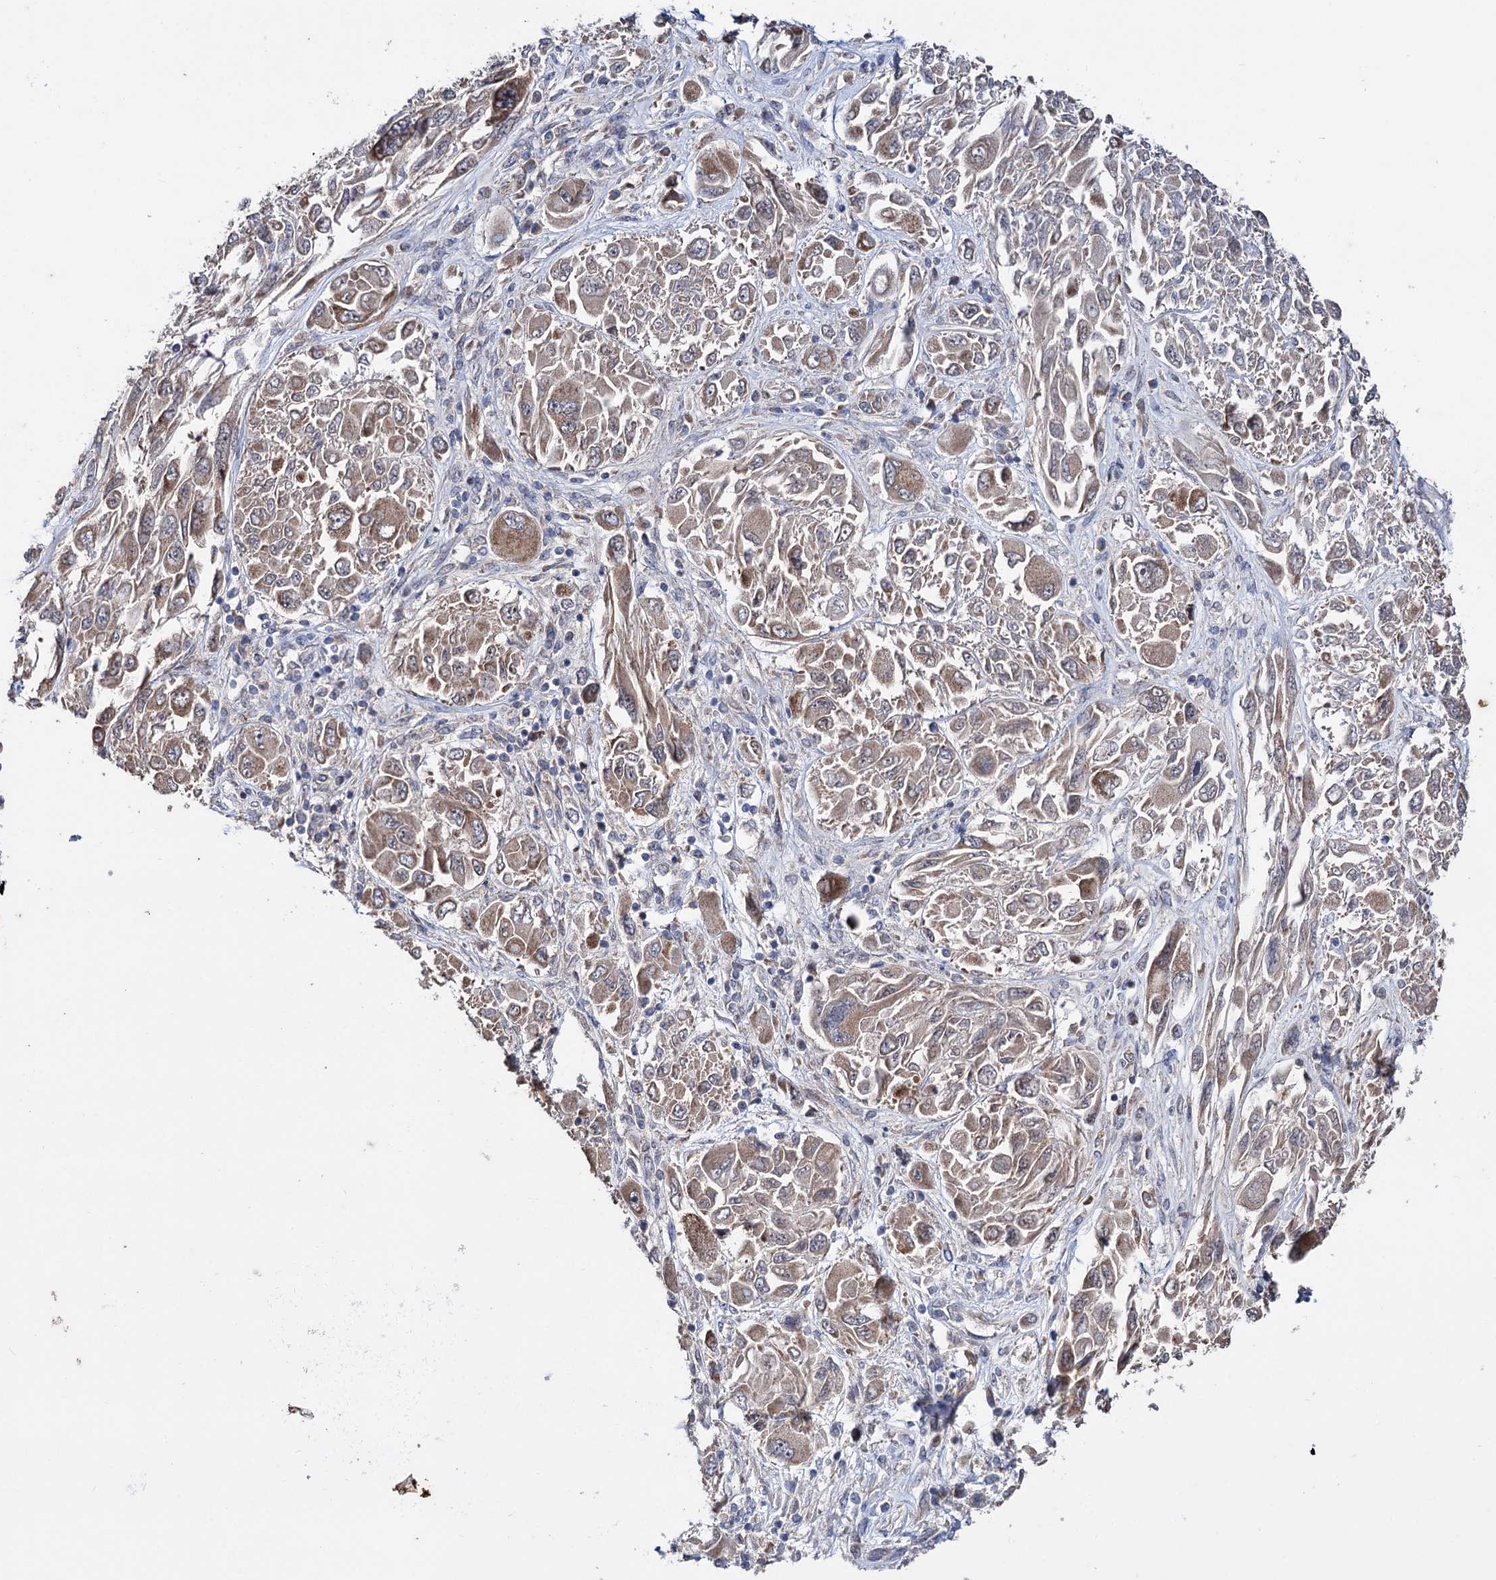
{"staining": {"intensity": "moderate", "quantity": ">75%", "location": "cytoplasmic/membranous"}, "tissue": "melanoma", "cell_type": "Tumor cells", "image_type": "cancer", "snomed": [{"axis": "morphology", "description": "Malignant melanoma, NOS"}, {"axis": "topography", "description": "Skin"}], "caption": "Immunohistochemical staining of human malignant melanoma demonstrates medium levels of moderate cytoplasmic/membranous staining in about >75% of tumor cells.", "gene": "CLPB", "patient": {"sex": "female", "age": 91}}